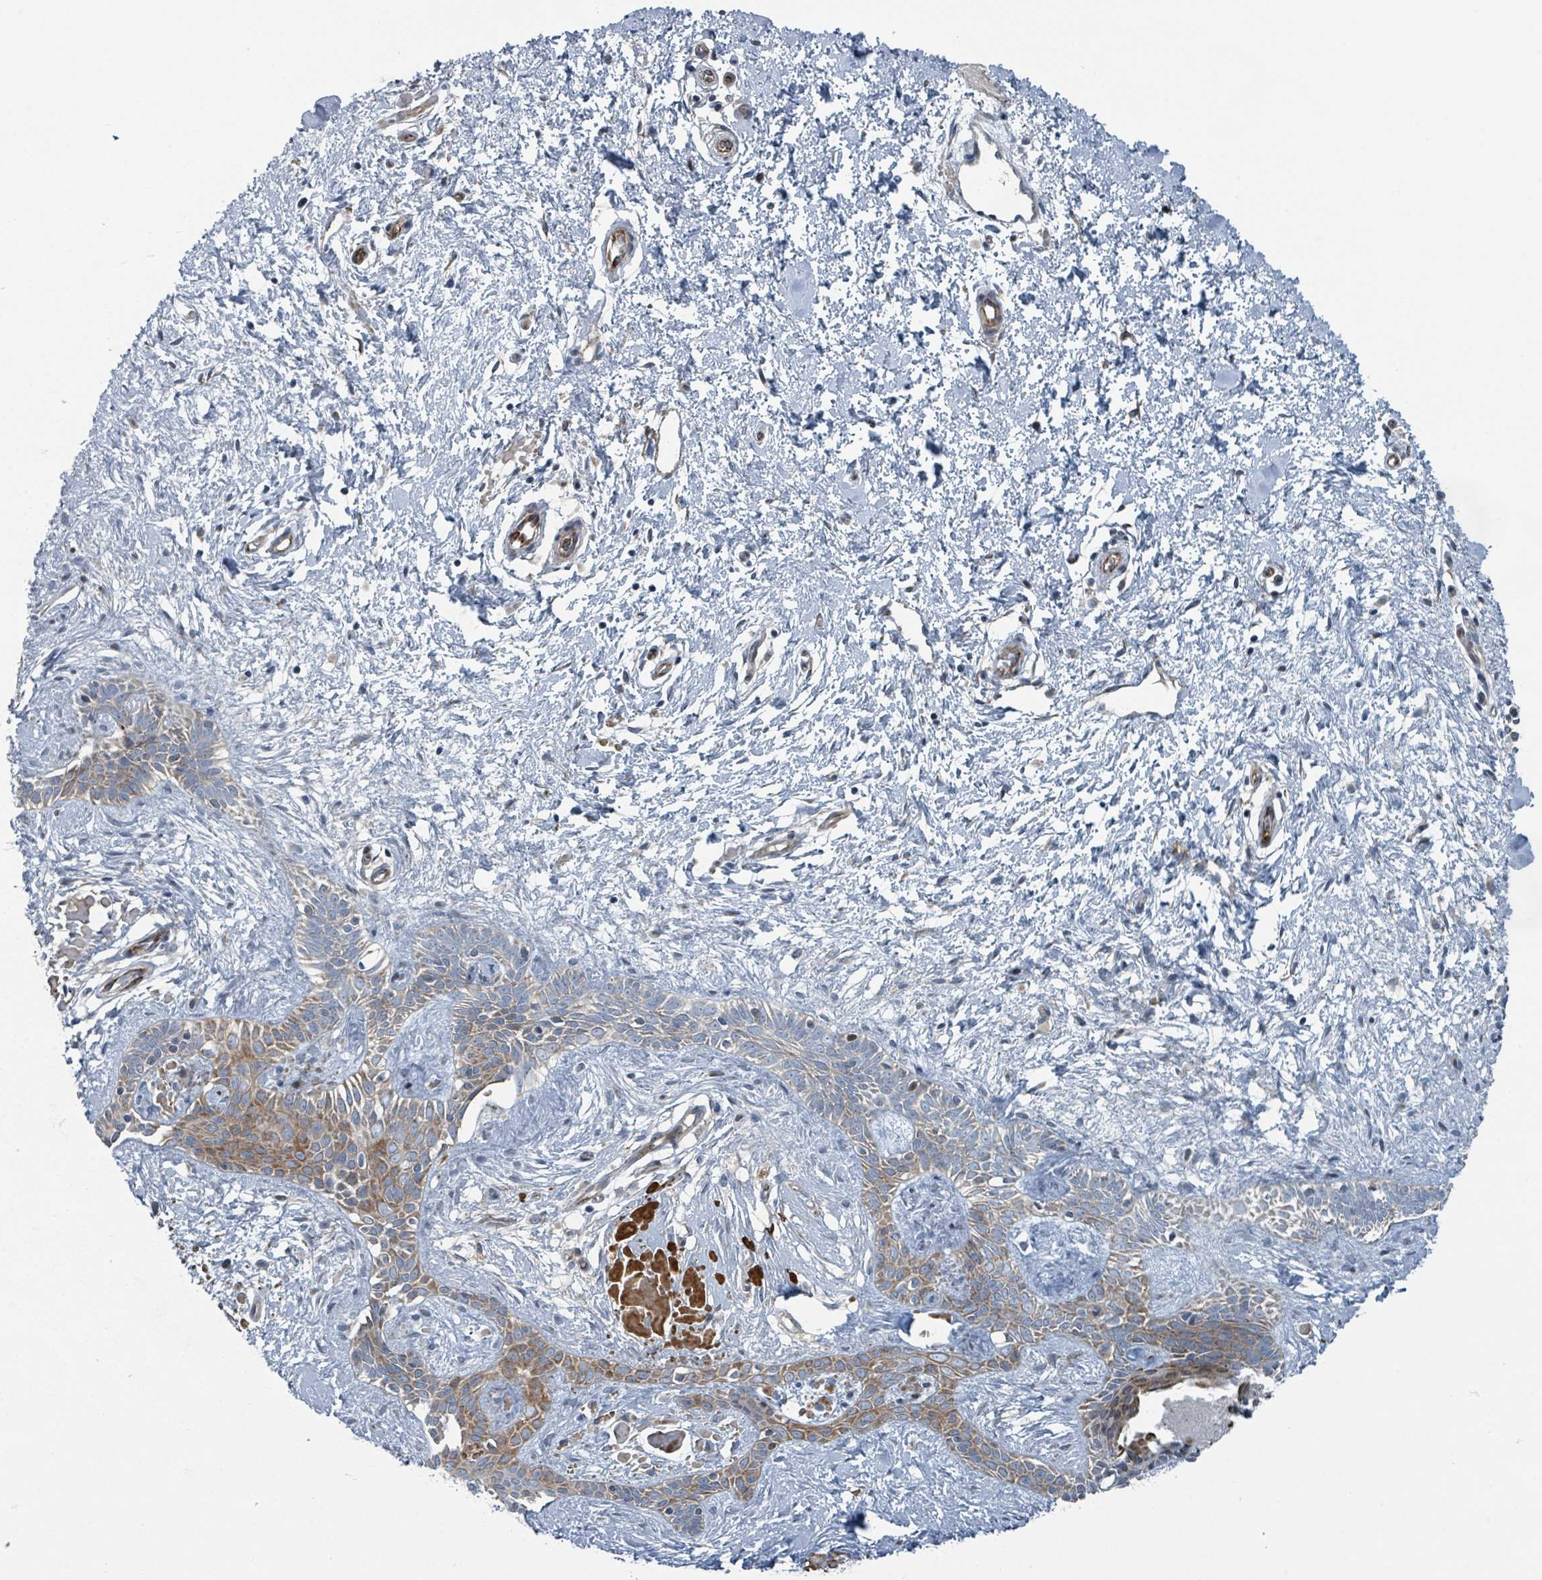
{"staining": {"intensity": "moderate", "quantity": "25%-75%", "location": "cytoplasmic/membranous"}, "tissue": "skin cancer", "cell_type": "Tumor cells", "image_type": "cancer", "snomed": [{"axis": "morphology", "description": "Basal cell carcinoma"}, {"axis": "topography", "description": "Skin"}], "caption": "An image of human basal cell carcinoma (skin) stained for a protein reveals moderate cytoplasmic/membranous brown staining in tumor cells. The protein of interest is stained brown, and the nuclei are stained in blue (DAB (3,3'-diaminobenzidine) IHC with brightfield microscopy, high magnification).", "gene": "DIPK2A", "patient": {"sex": "male", "age": 78}}